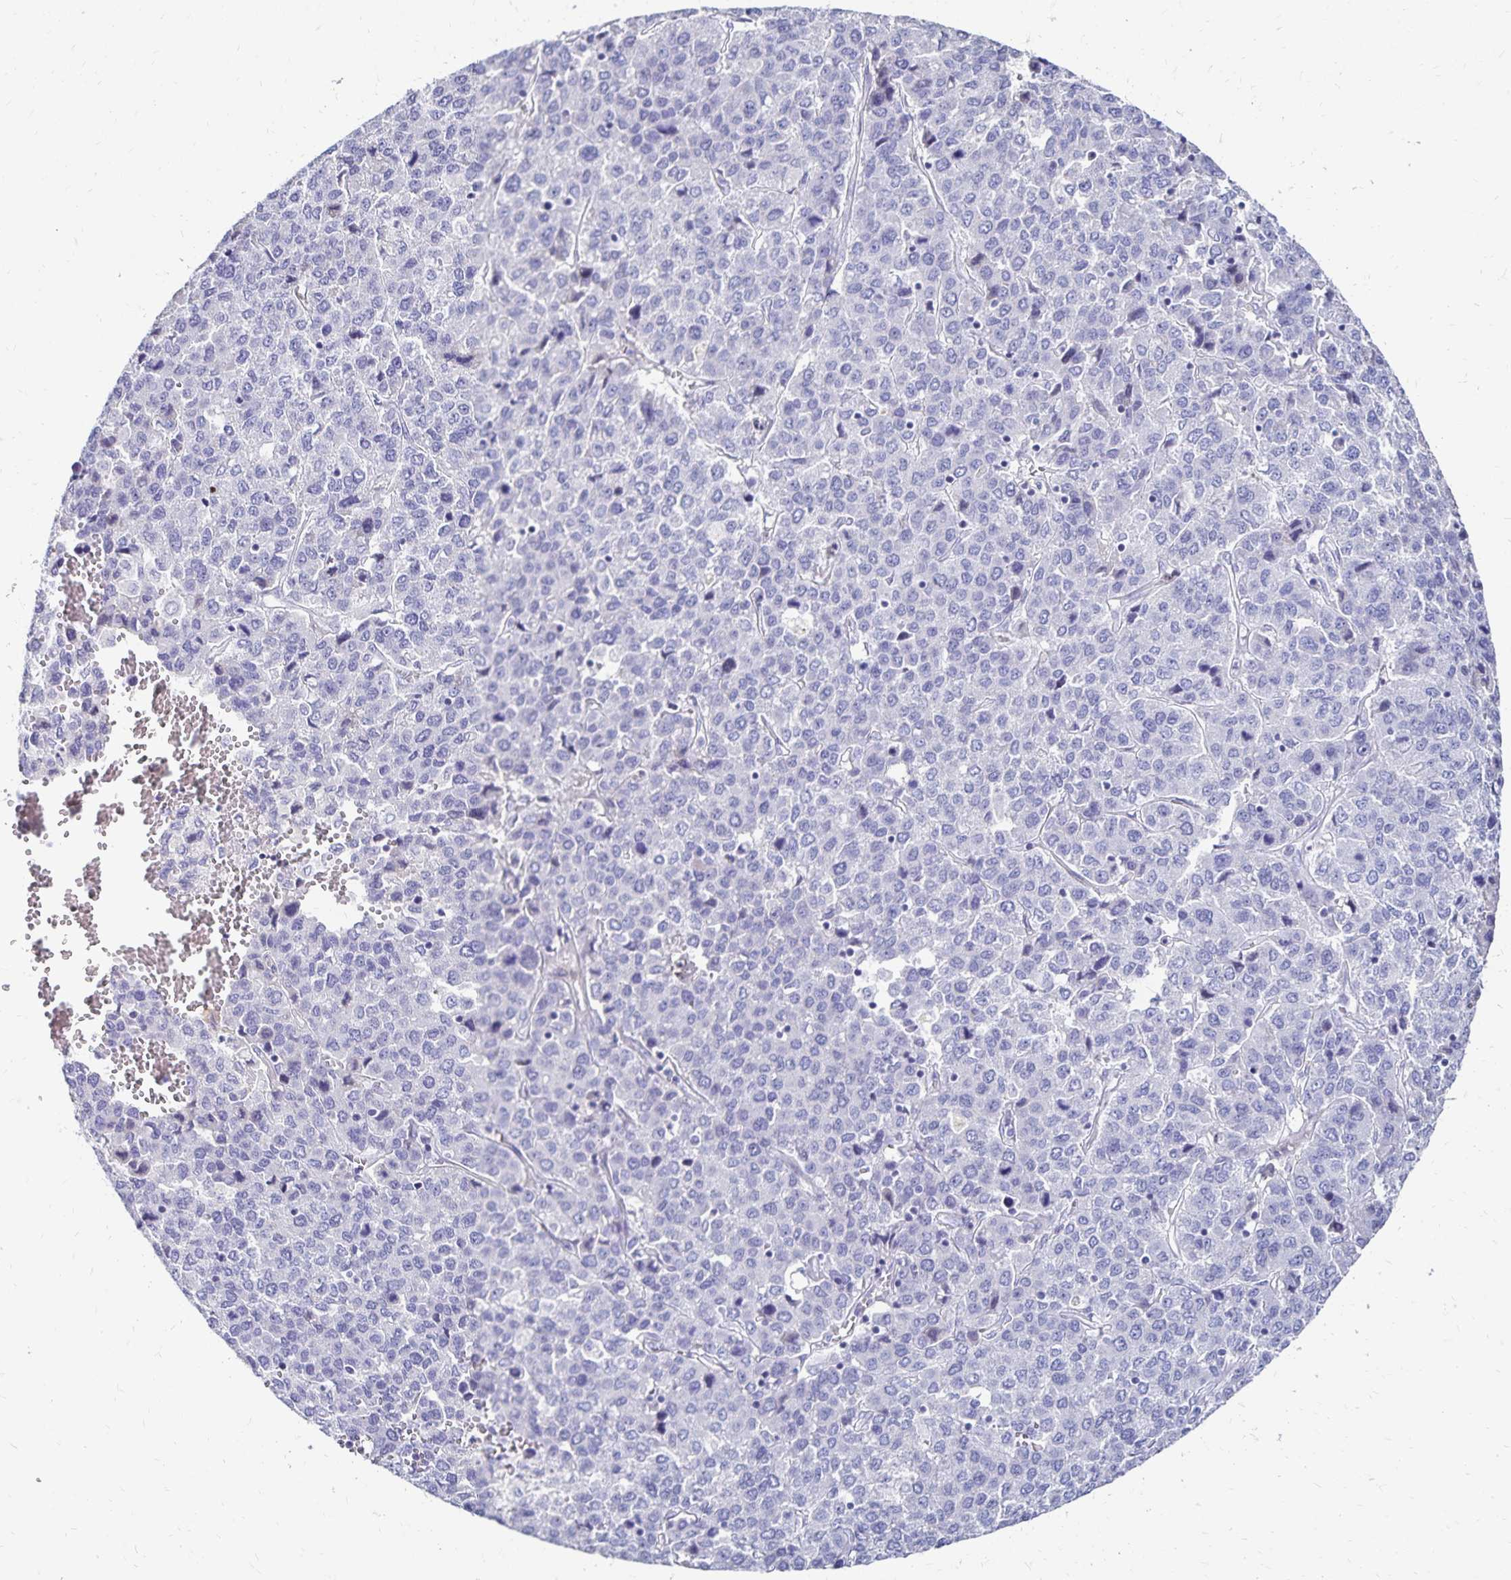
{"staining": {"intensity": "negative", "quantity": "none", "location": "none"}, "tissue": "liver cancer", "cell_type": "Tumor cells", "image_type": "cancer", "snomed": [{"axis": "morphology", "description": "Carcinoma, Hepatocellular, NOS"}, {"axis": "topography", "description": "Liver"}], "caption": "IHC of human liver cancer (hepatocellular carcinoma) reveals no staining in tumor cells. Brightfield microscopy of immunohistochemistry stained with DAB (3,3'-diaminobenzidine) (brown) and hematoxylin (blue), captured at high magnification.", "gene": "PAX5", "patient": {"sex": "male", "age": 69}}